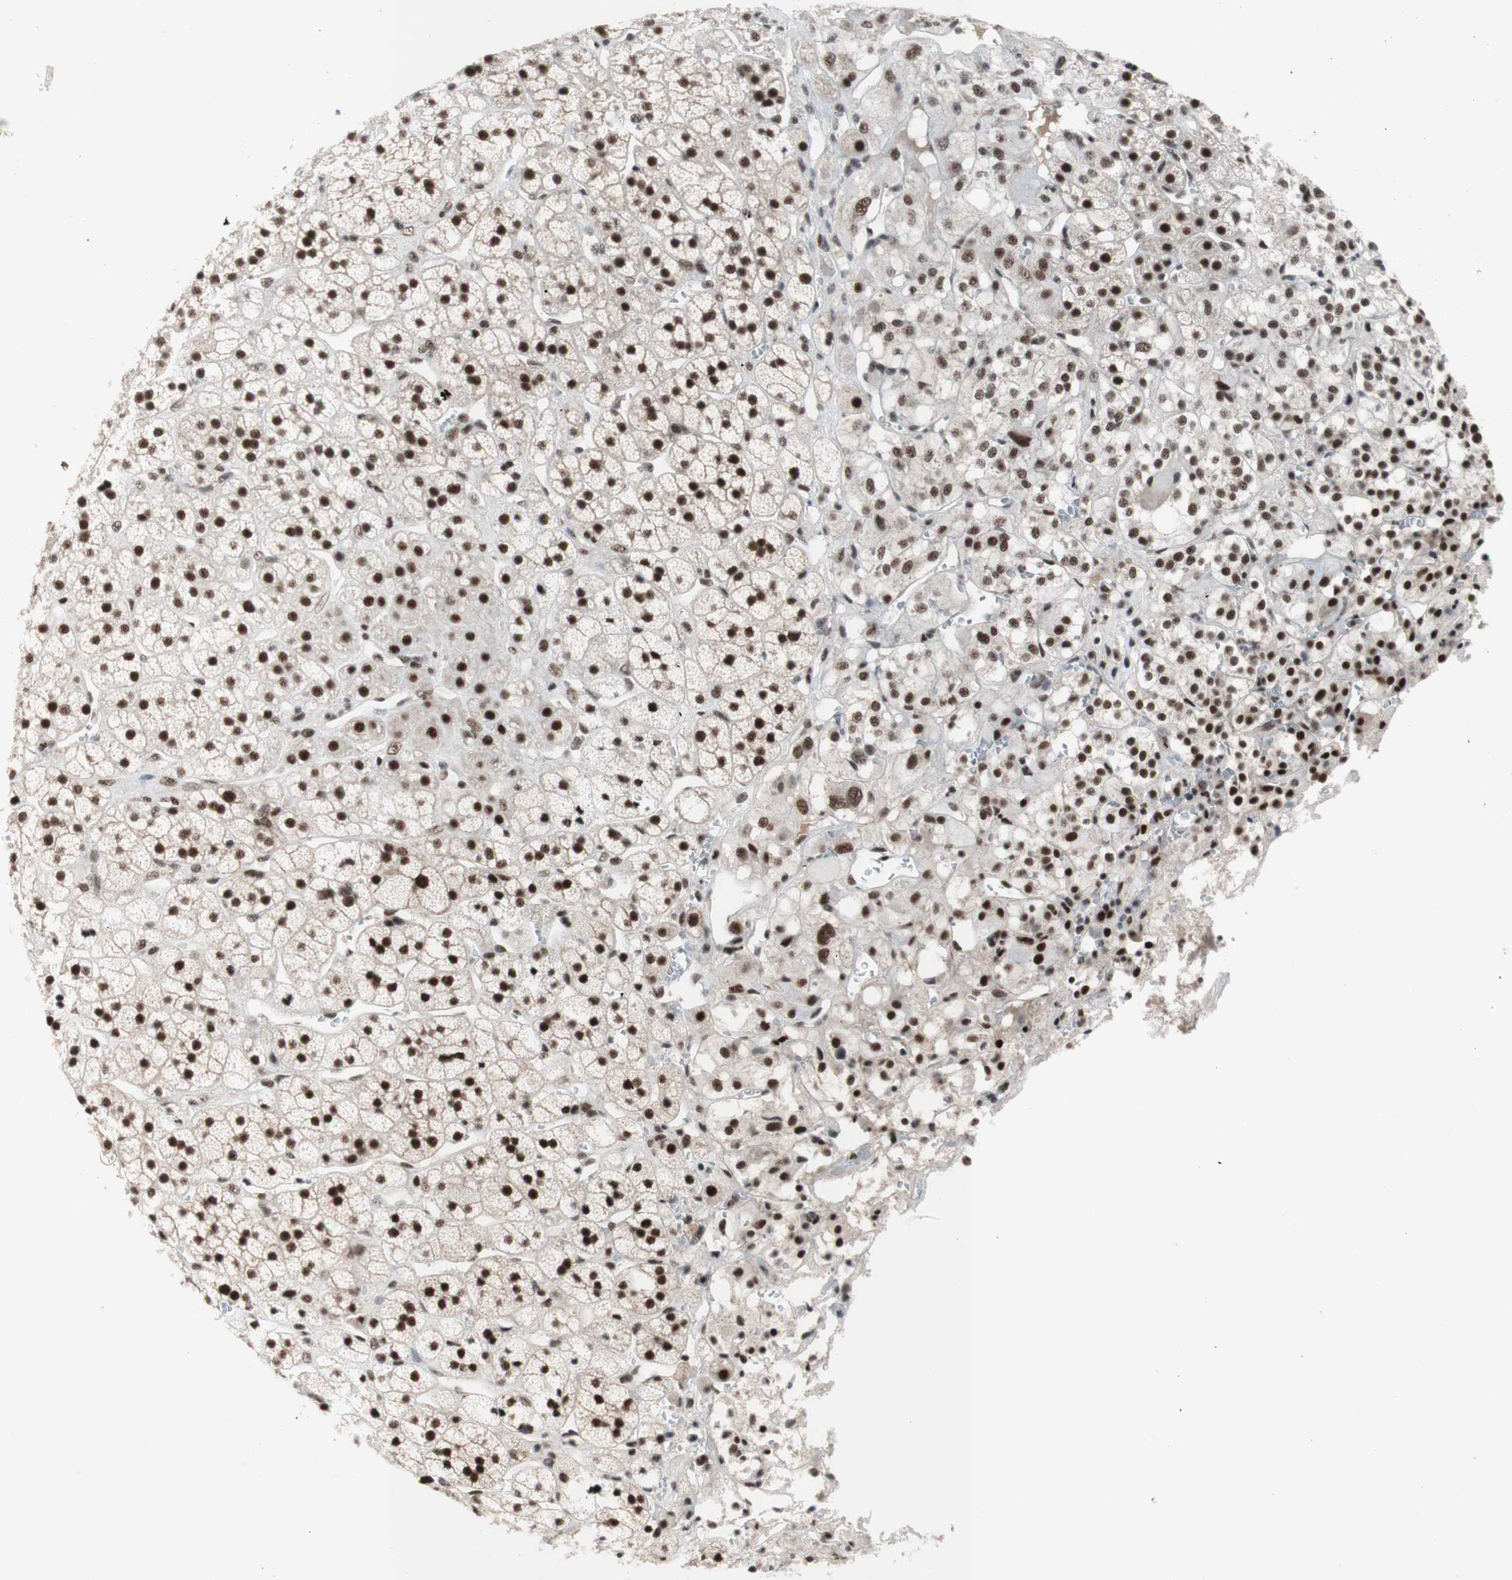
{"staining": {"intensity": "strong", "quantity": ">75%", "location": "cytoplasmic/membranous,nuclear"}, "tissue": "adrenal gland", "cell_type": "Glandular cells", "image_type": "normal", "snomed": [{"axis": "morphology", "description": "Normal tissue, NOS"}, {"axis": "topography", "description": "Adrenal gland"}], "caption": "IHC (DAB (3,3'-diaminobenzidine)) staining of benign human adrenal gland displays strong cytoplasmic/membranous,nuclear protein expression in about >75% of glandular cells.", "gene": "PRPF19", "patient": {"sex": "male", "age": 56}}